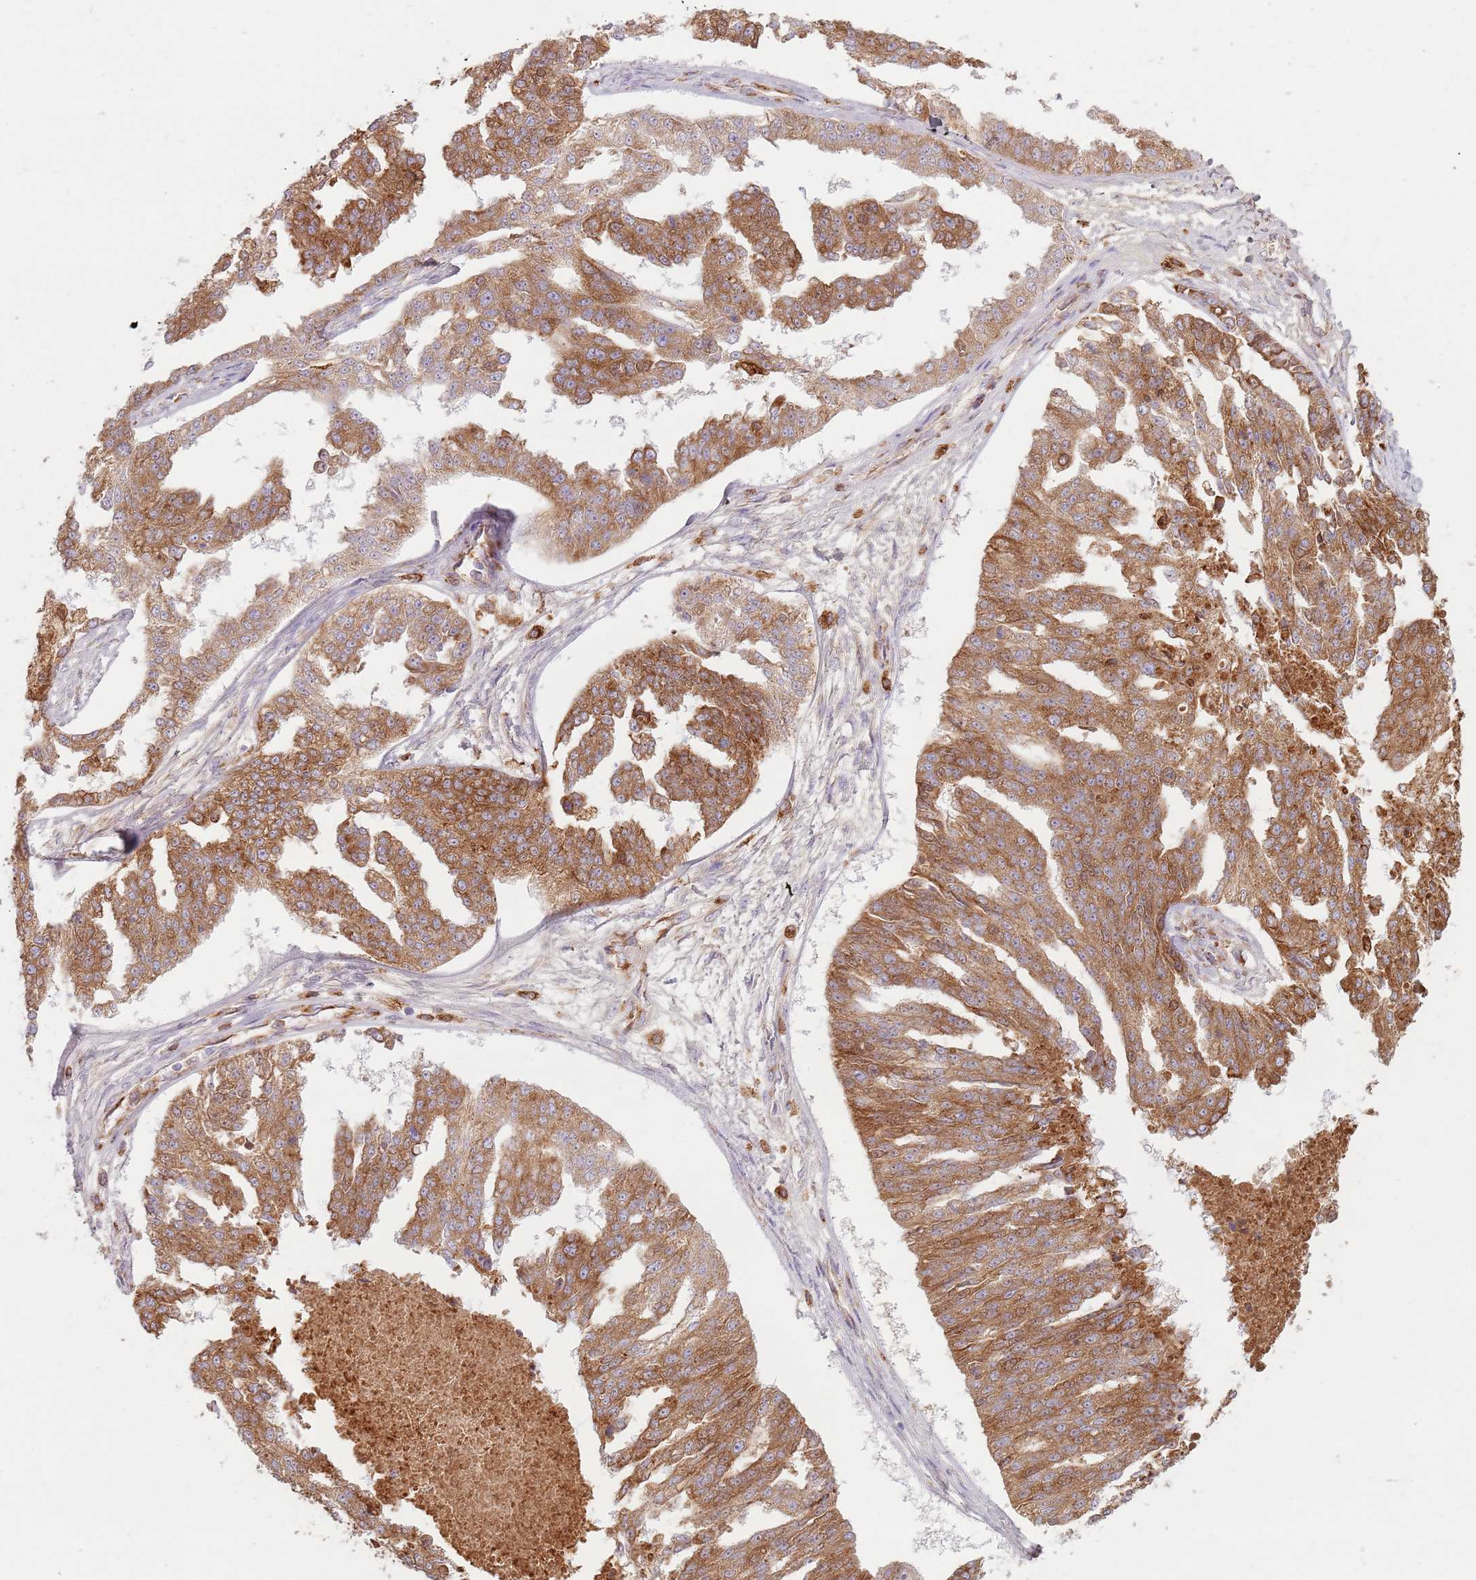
{"staining": {"intensity": "moderate", "quantity": ">75%", "location": "cytoplasmic/membranous"}, "tissue": "ovarian cancer", "cell_type": "Tumor cells", "image_type": "cancer", "snomed": [{"axis": "morphology", "description": "Cystadenocarcinoma, serous, NOS"}, {"axis": "topography", "description": "Ovary"}], "caption": "Brown immunohistochemical staining in human ovarian cancer exhibits moderate cytoplasmic/membranous expression in about >75% of tumor cells.", "gene": "COLGALT1", "patient": {"sex": "female", "age": 58}}